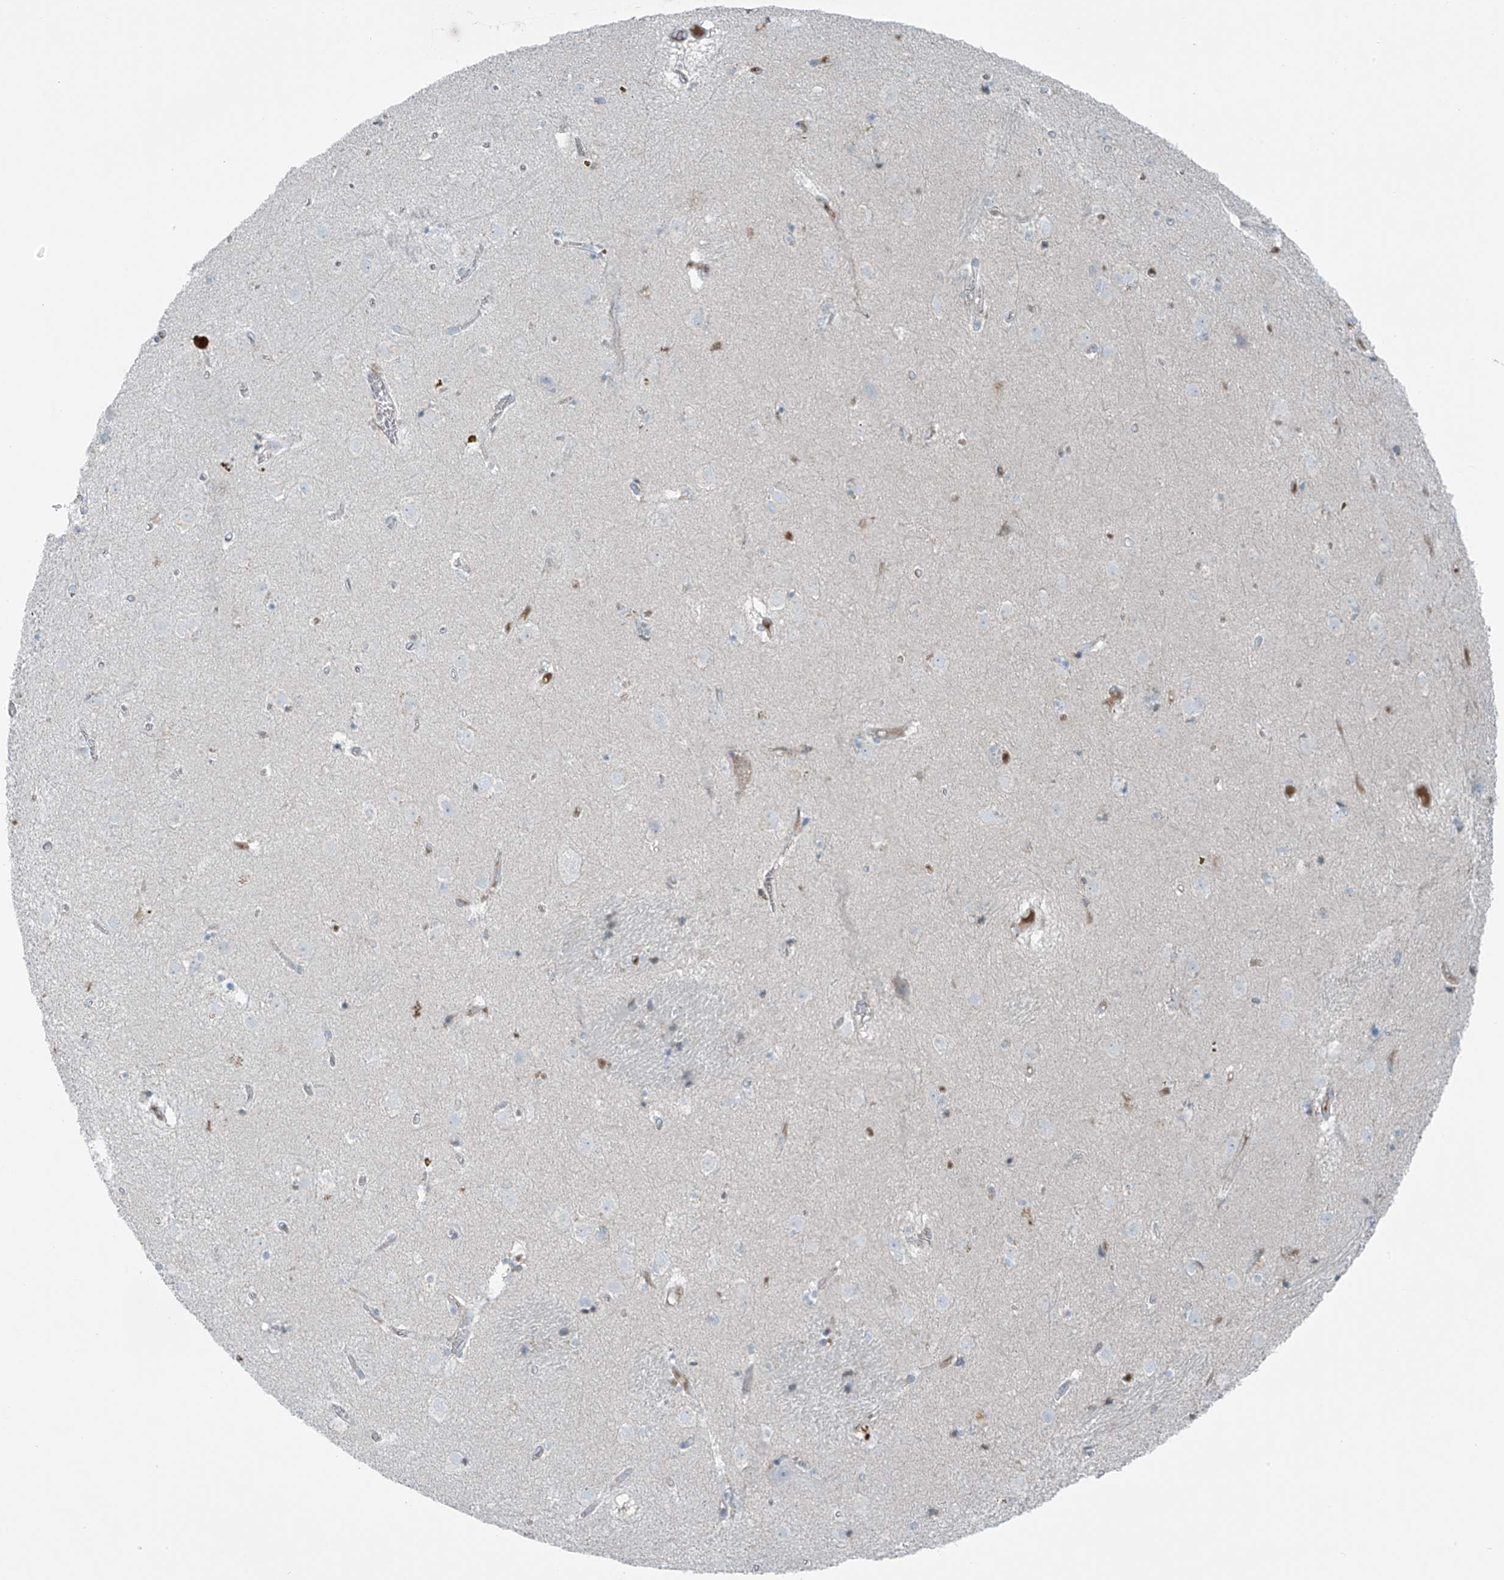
{"staining": {"intensity": "negative", "quantity": "none", "location": "none"}, "tissue": "caudate", "cell_type": "Glial cells", "image_type": "normal", "snomed": [{"axis": "morphology", "description": "Normal tissue, NOS"}, {"axis": "topography", "description": "Lateral ventricle wall"}], "caption": "IHC histopathology image of normal caudate: human caudate stained with DAB (3,3'-diaminobenzidine) displays no significant protein positivity in glial cells.", "gene": "FAM131C", "patient": {"sex": "male", "age": 70}}